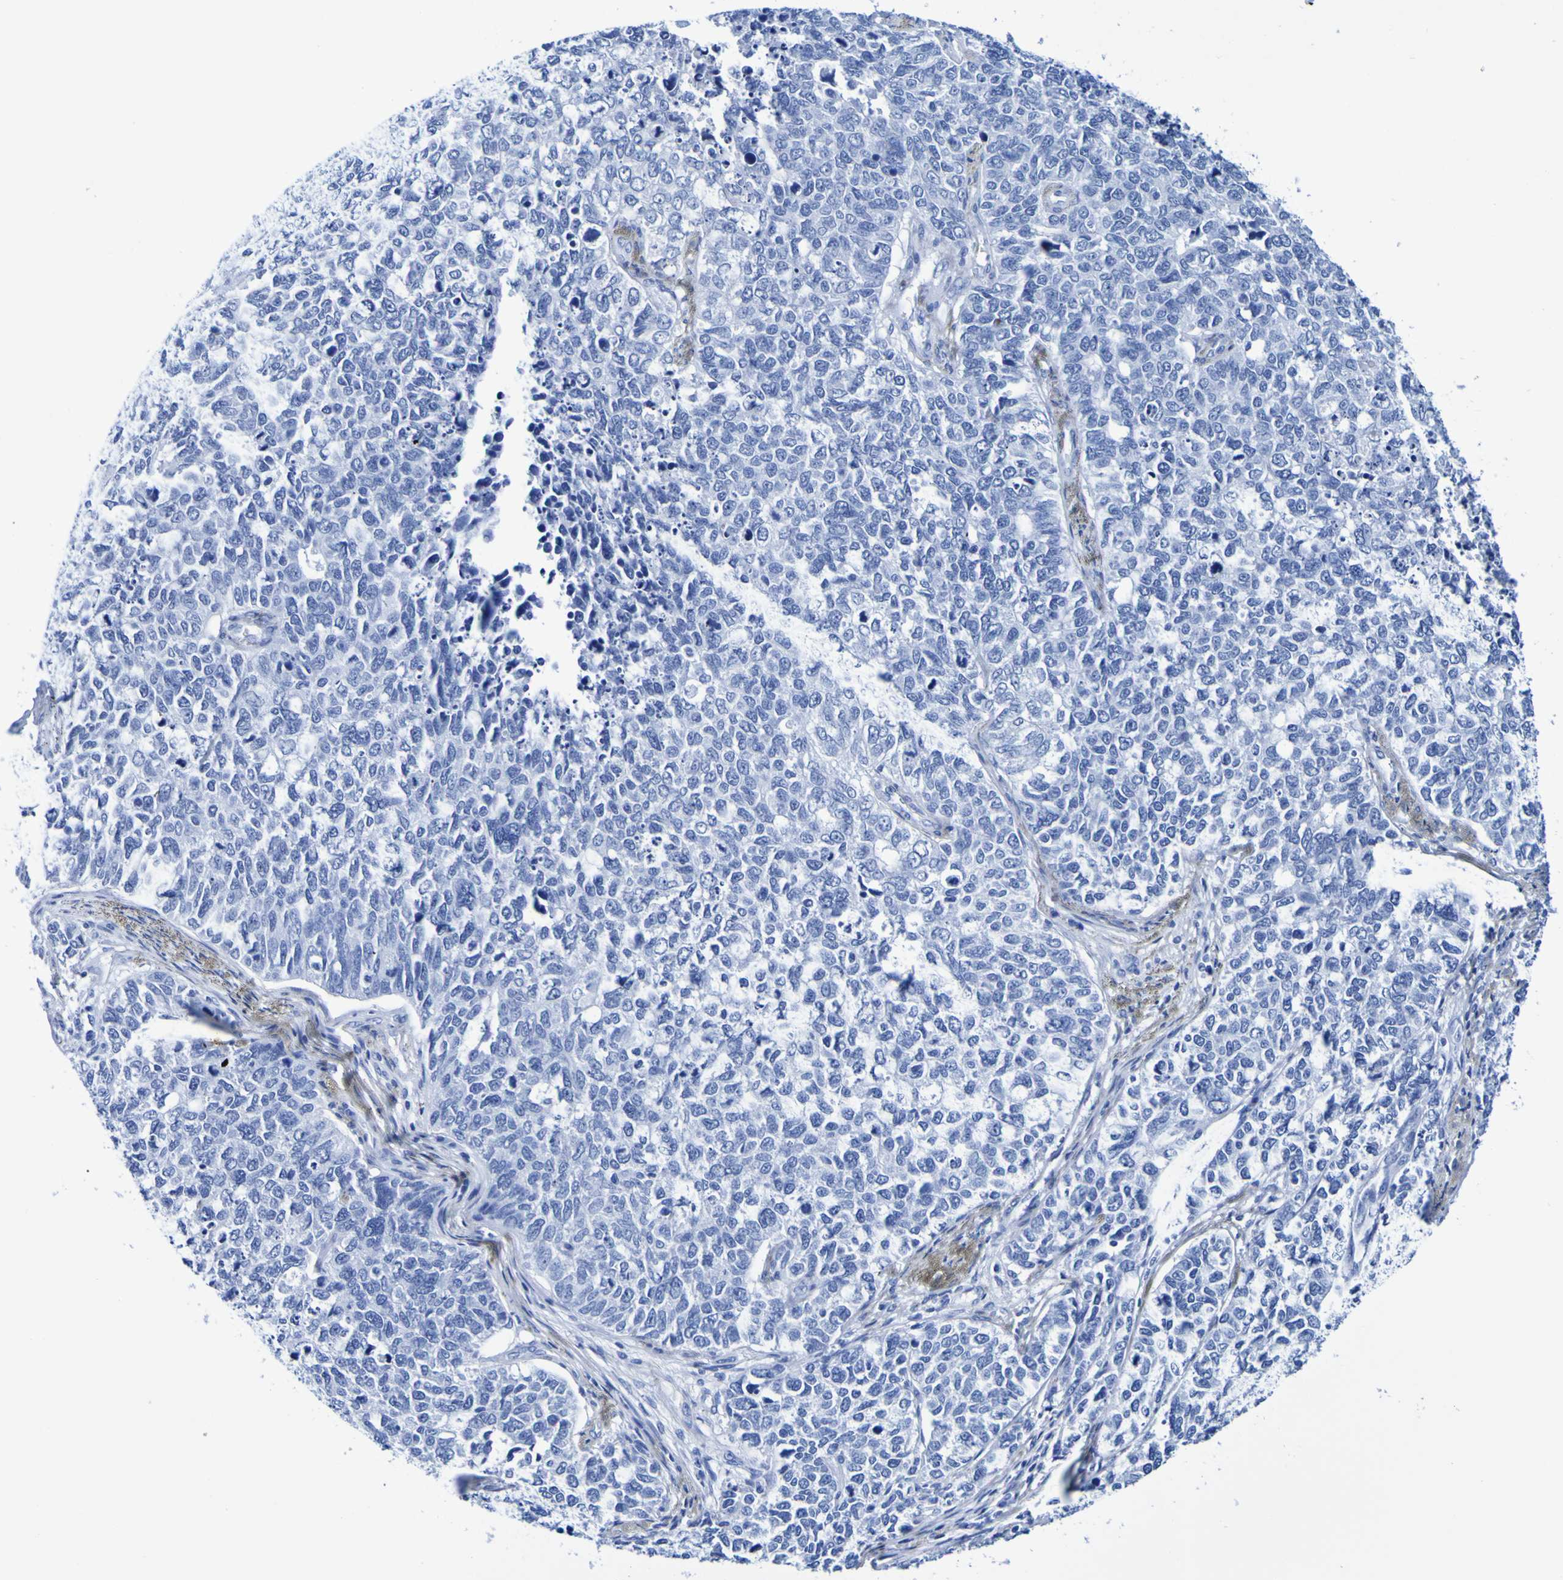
{"staining": {"intensity": "negative", "quantity": "none", "location": "none"}, "tissue": "cervical cancer", "cell_type": "Tumor cells", "image_type": "cancer", "snomed": [{"axis": "morphology", "description": "Squamous cell carcinoma, NOS"}, {"axis": "topography", "description": "Cervix"}], "caption": "High power microscopy histopathology image of an immunohistochemistry micrograph of cervical cancer (squamous cell carcinoma), revealing no significant positivity in tumor cells. The staining was performed using DAB (3,3'-diaminobenzidine) to visualize the protein expression in brown, while the nuclei were stained in blue with hematoxylin (Magnification: 20x).", "gene": "DPEP1", "patient": {"sex": "female", "age": 63}}